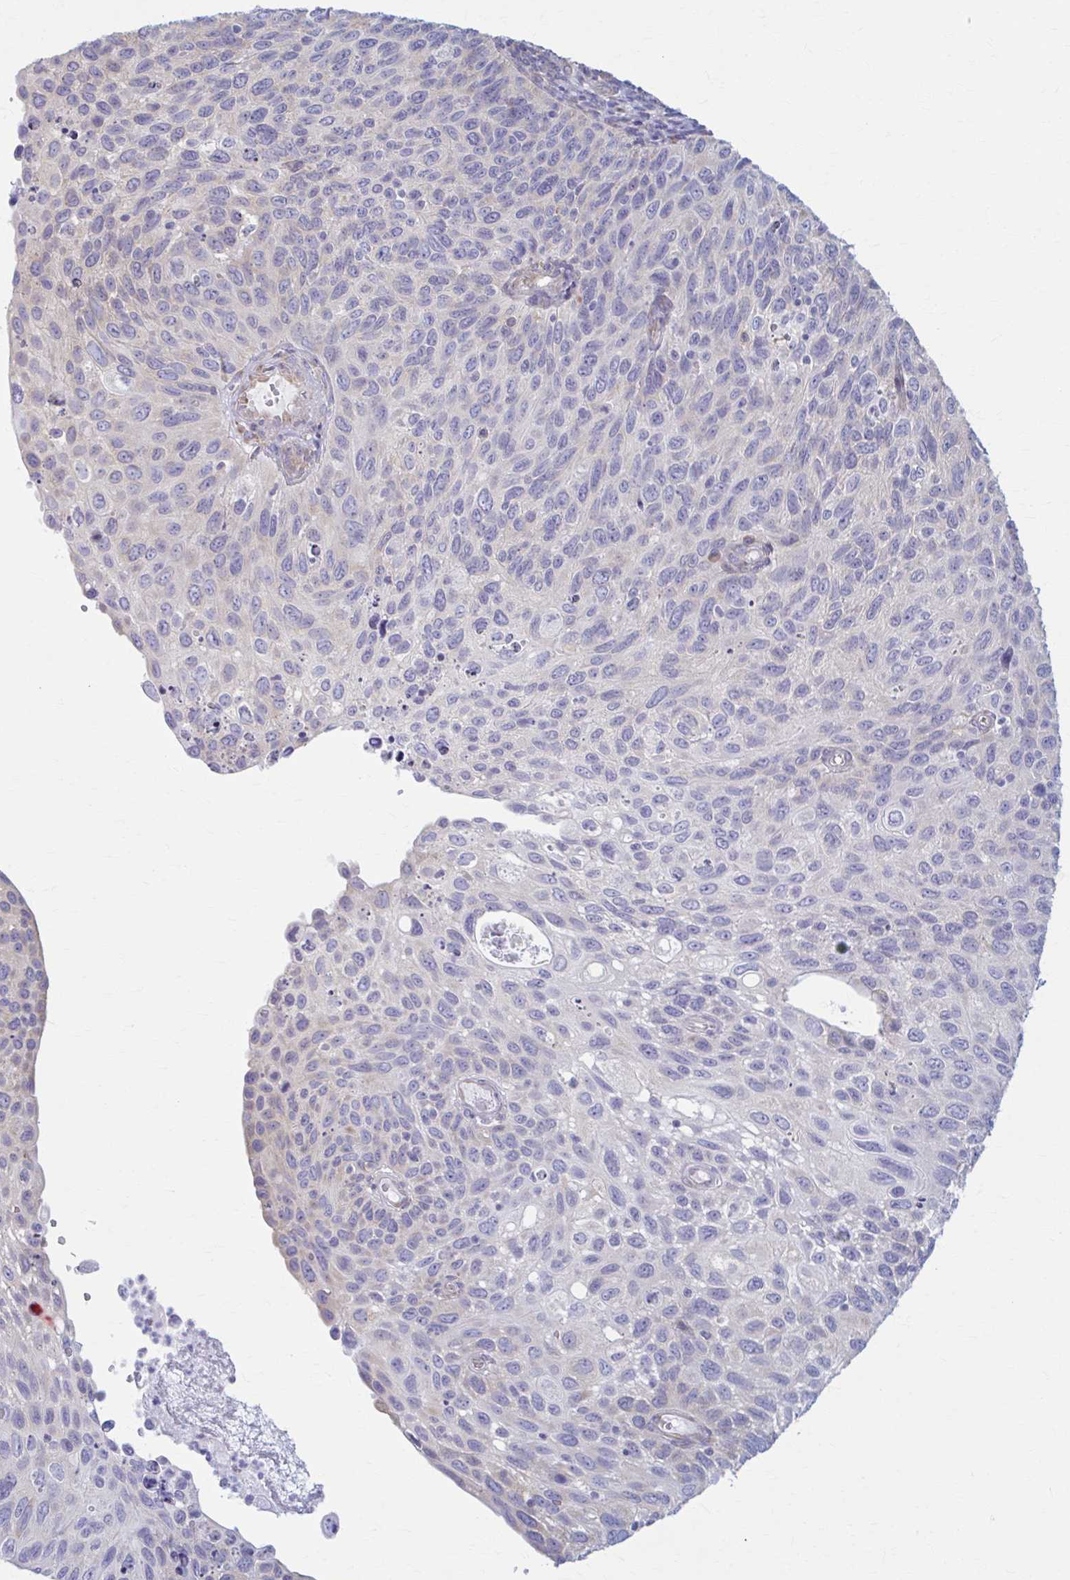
{"staining": {"intensity": "negative", "quantity": "none", "location": "none"}, "tissue": "cervical cancer", "cell_type": "Tumor cells", "image_type": "cancer", "snomed": [{"axis": "morphology", "description": "Squamous cell carcinoma, NOS"}, {"axis": "topography", "description": "Cervix"}], "caption": "Immunohistochemistry of squamous cell carcinoma (cervical) exhibits no staining in tumor cells. The staining was performed using DAB (3,3'-diaminobenzidine) to visualize the protein expression in brown, while the nuclei were stained in blue with hematoxylin (Magnification: 20x).", "gene": "PRKRA", "patient": {"sex": "female", "age": 70}}